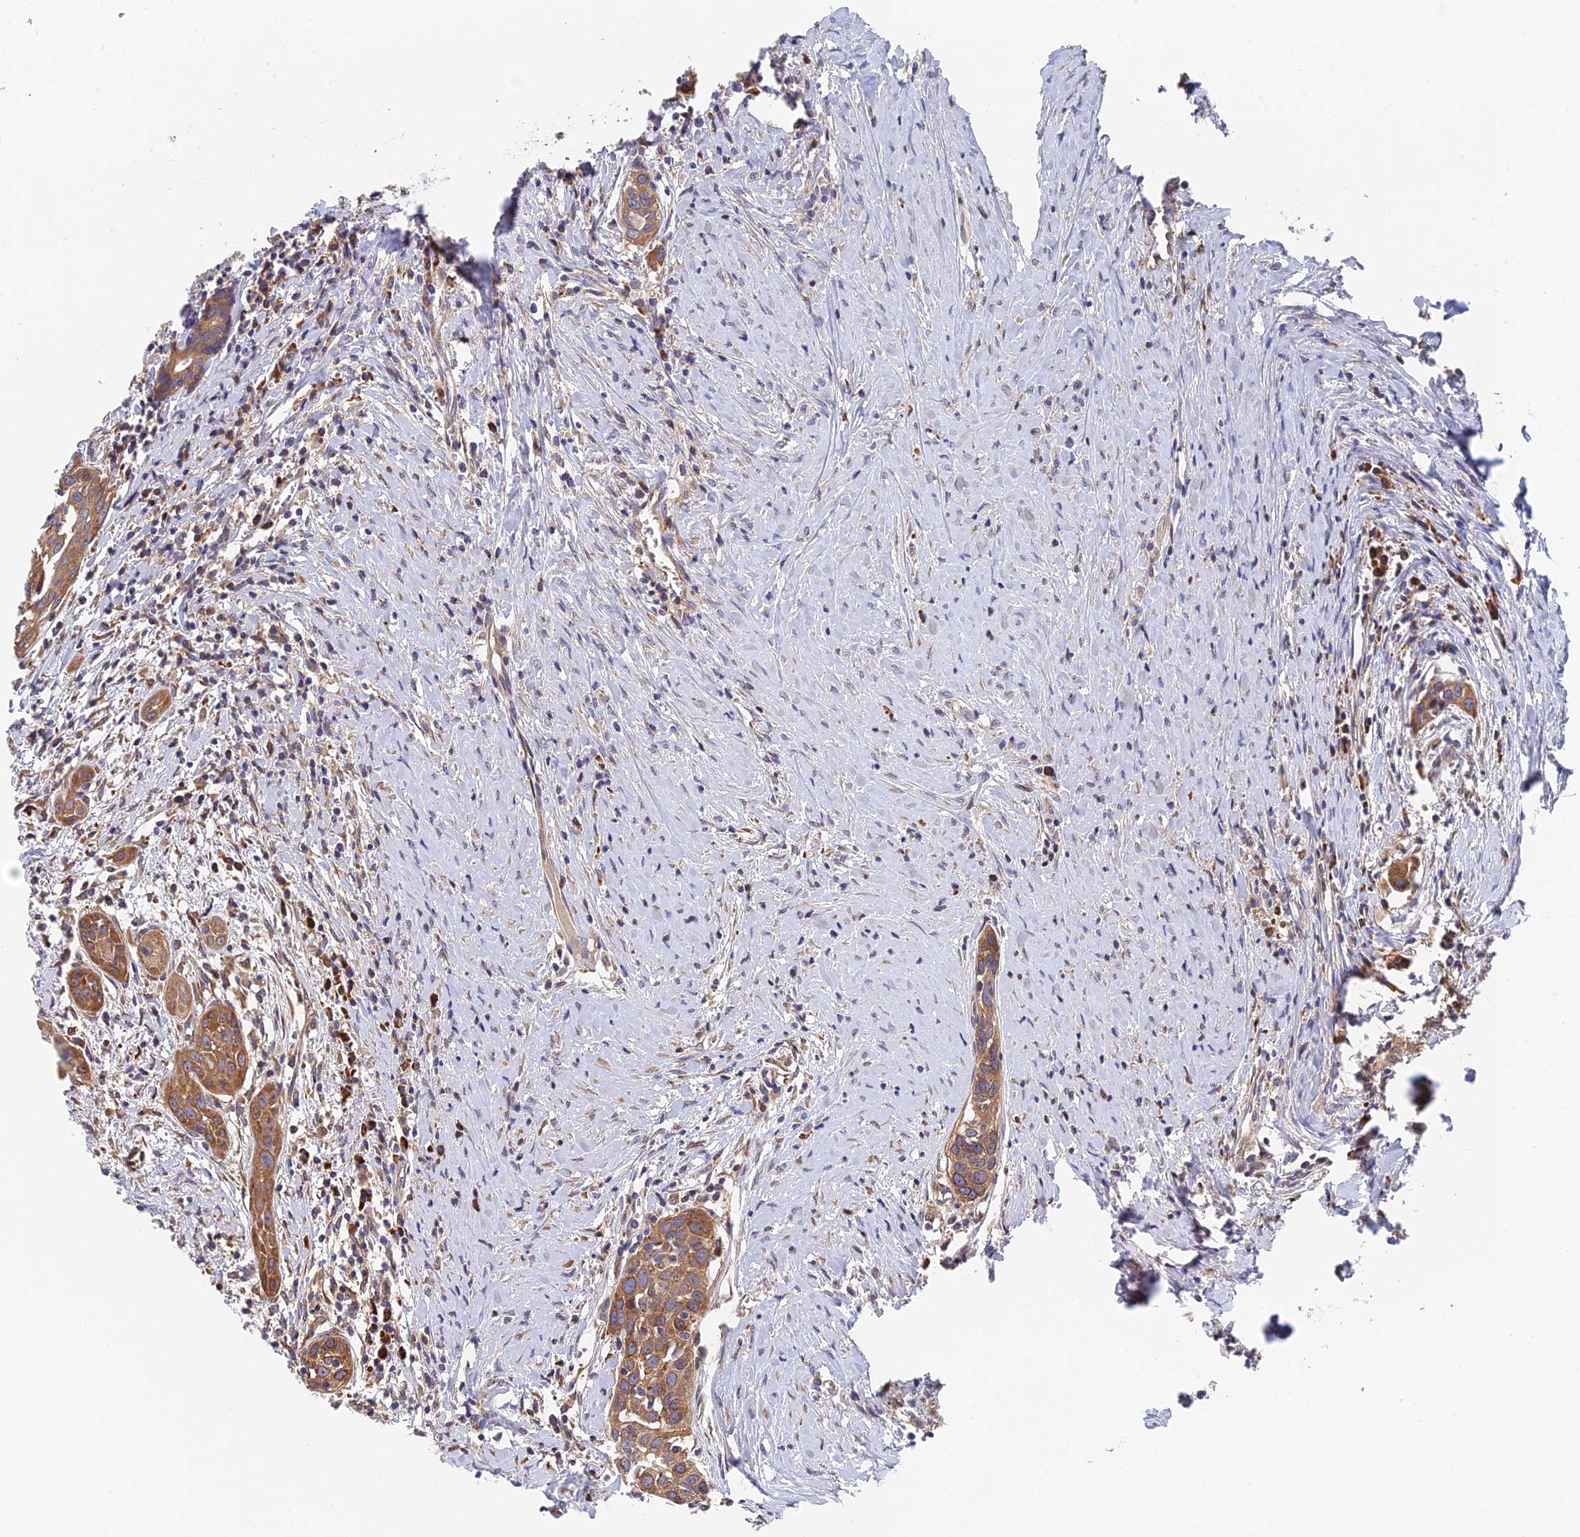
{"staining": {"intensity": "moderate", "quantity": ">75%", "location": "cytoplasmic/membranous"}, "tissue": "head and neck cancer", "cell_type": "Tumor cells", "image_type": "cancer", "snomed": [{"axis": "morphology", "description": "Squamous cell carcinoma, NOS"}, {"axis": "topography", "description": "Oral tissue"}, {"axis": "topography", "description": "Head-Neck"}], "caption": "Immunohistochemical staining of head and neck cancer exhibits medium levels of moderate cytoplasmic/membranous staining in approximately >75% of tumor cells.", "gene": "IPO5", "patient": {"sex": "female", "age": 50}}